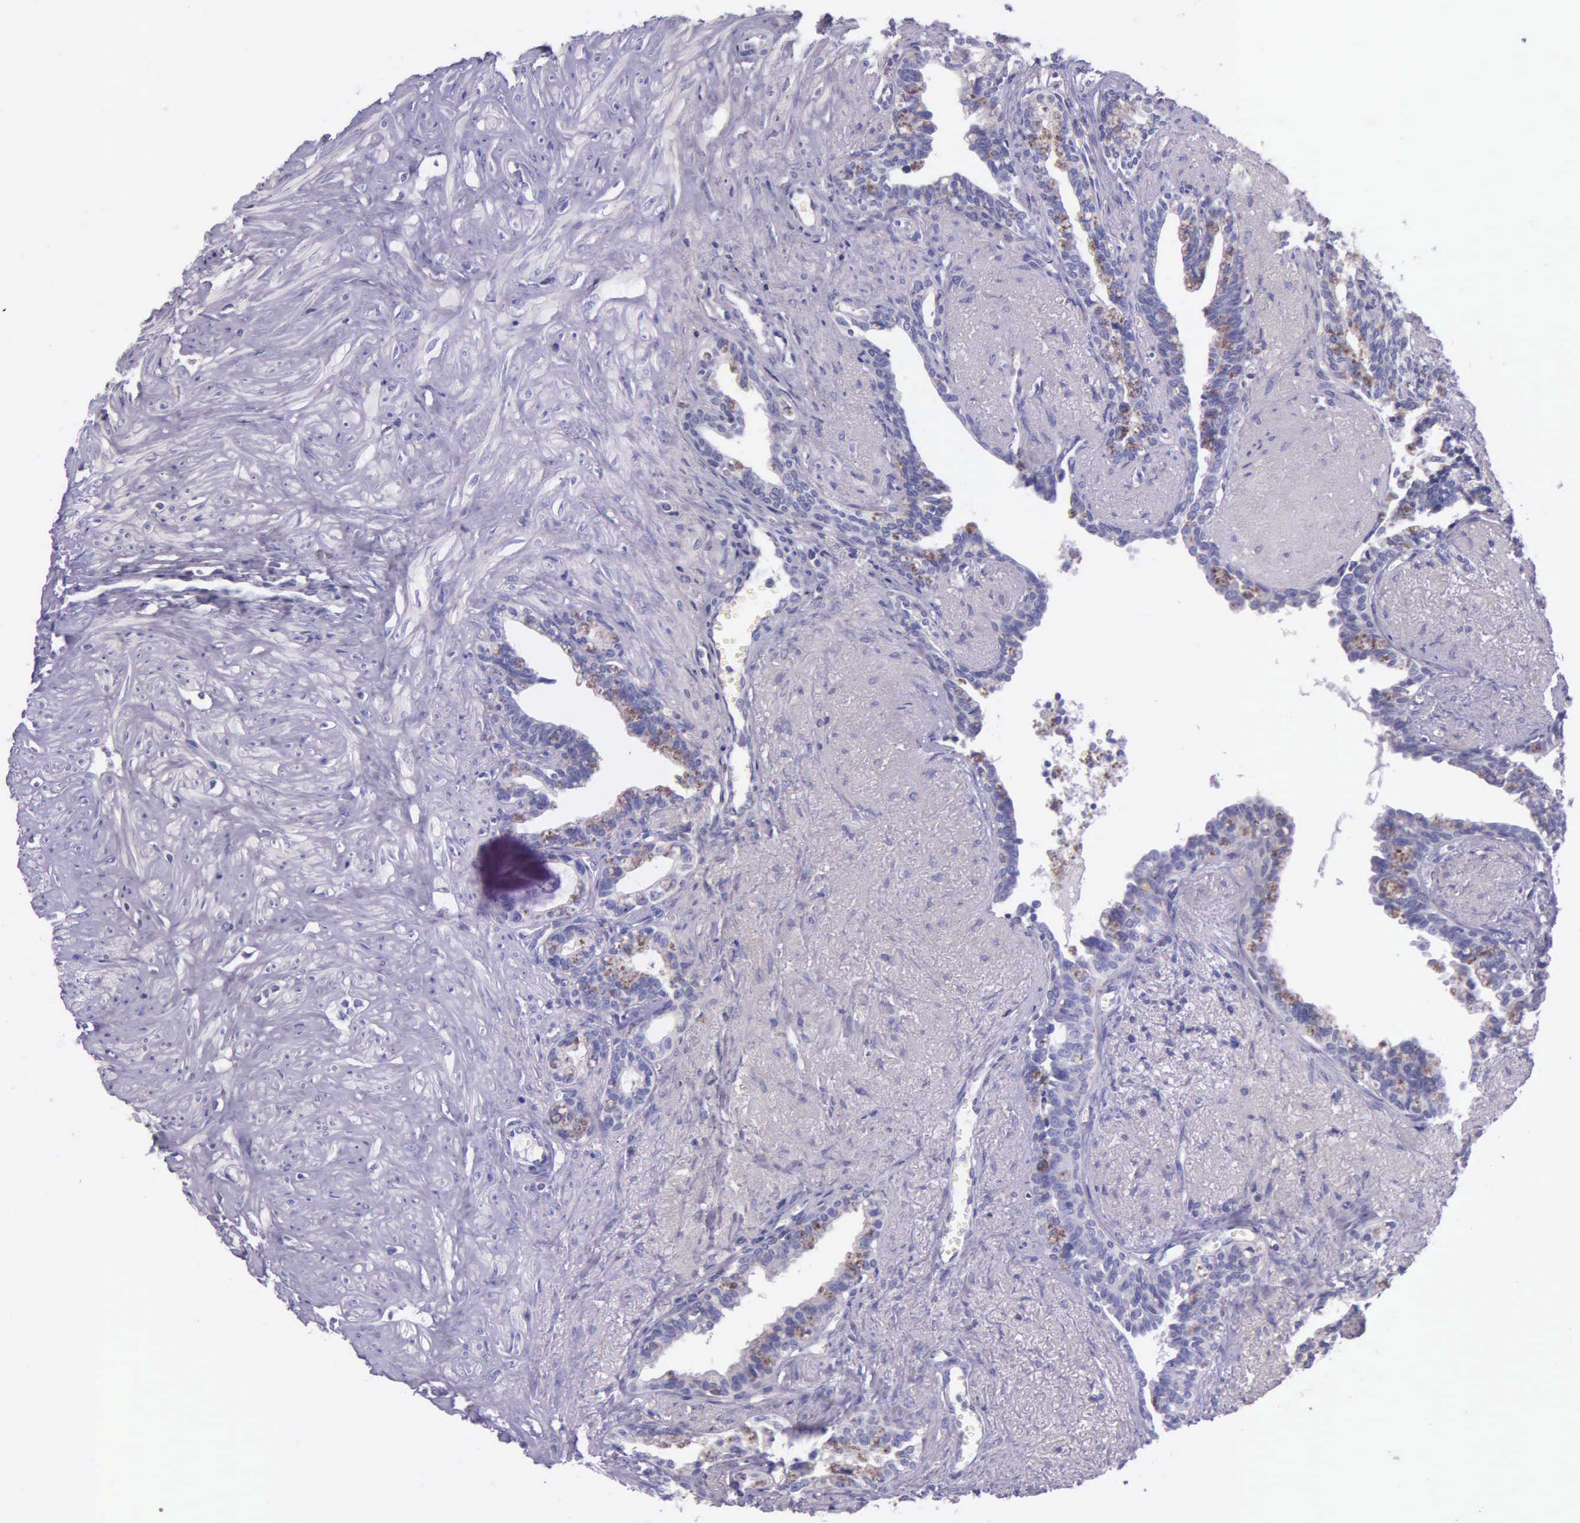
{"staining": {"intensity": "negative", "quantity": "none", "location": "none"}, "tissue": "seminal vesicle", "cell_type": "Glandular cells", "image_type": "normal", "snomed": [{"axis": "morphology", "description": "Normal tissue, NOS"}, {"axis": "topography", "description": "Seminal veicle"}], "caption": "DAB (3,3'-diaminobenzidine) immunohistochemical staining of normal human seminal vesicle reveals no significant positivity in glandular cells.", "gene": "THSD7A", "patient": {"sex": "male", "age": 60}}